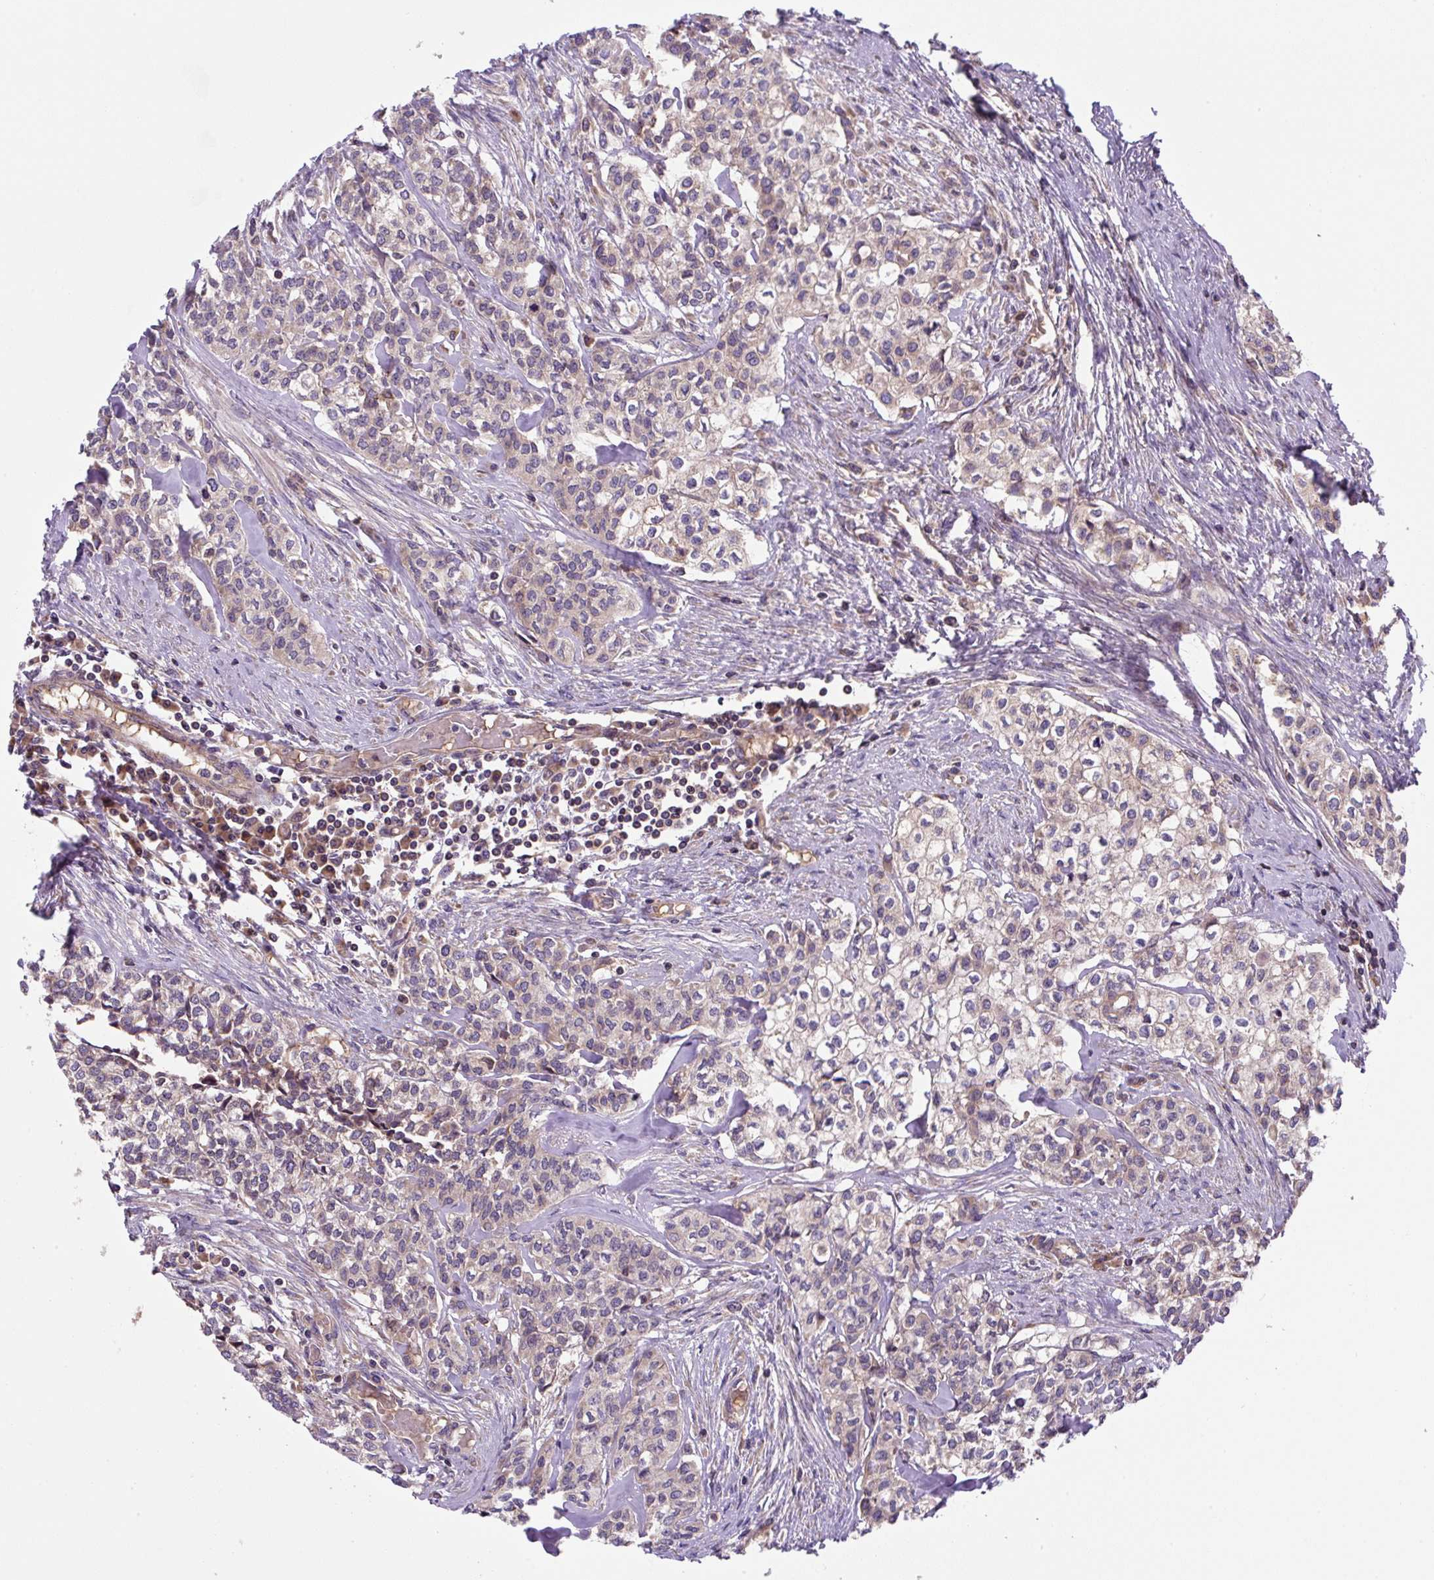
{"staining": {"intensity": "weak", "quantity": "25%-75%", "location": "cytoplasmic/membranous"}, "tissue": "head and neck cancer", "cell_type": "Tumor cells", "image_type": "cancer", "snomed": [{"axis": "morphology", "description": "Adenocarcinoma, NOS"}, {"axis": "topography", "description": "Head-Neck"}], "caption": "Head and neck cancer (adenocarcinoma) was stained to show a protein in brown. There is low levels of weak cytoplasmic/membranous expression in approximately 25%-75% of tumor cells.", "gene": "APOBEC3D", "patient": {"sex": "male", "age": 81}}